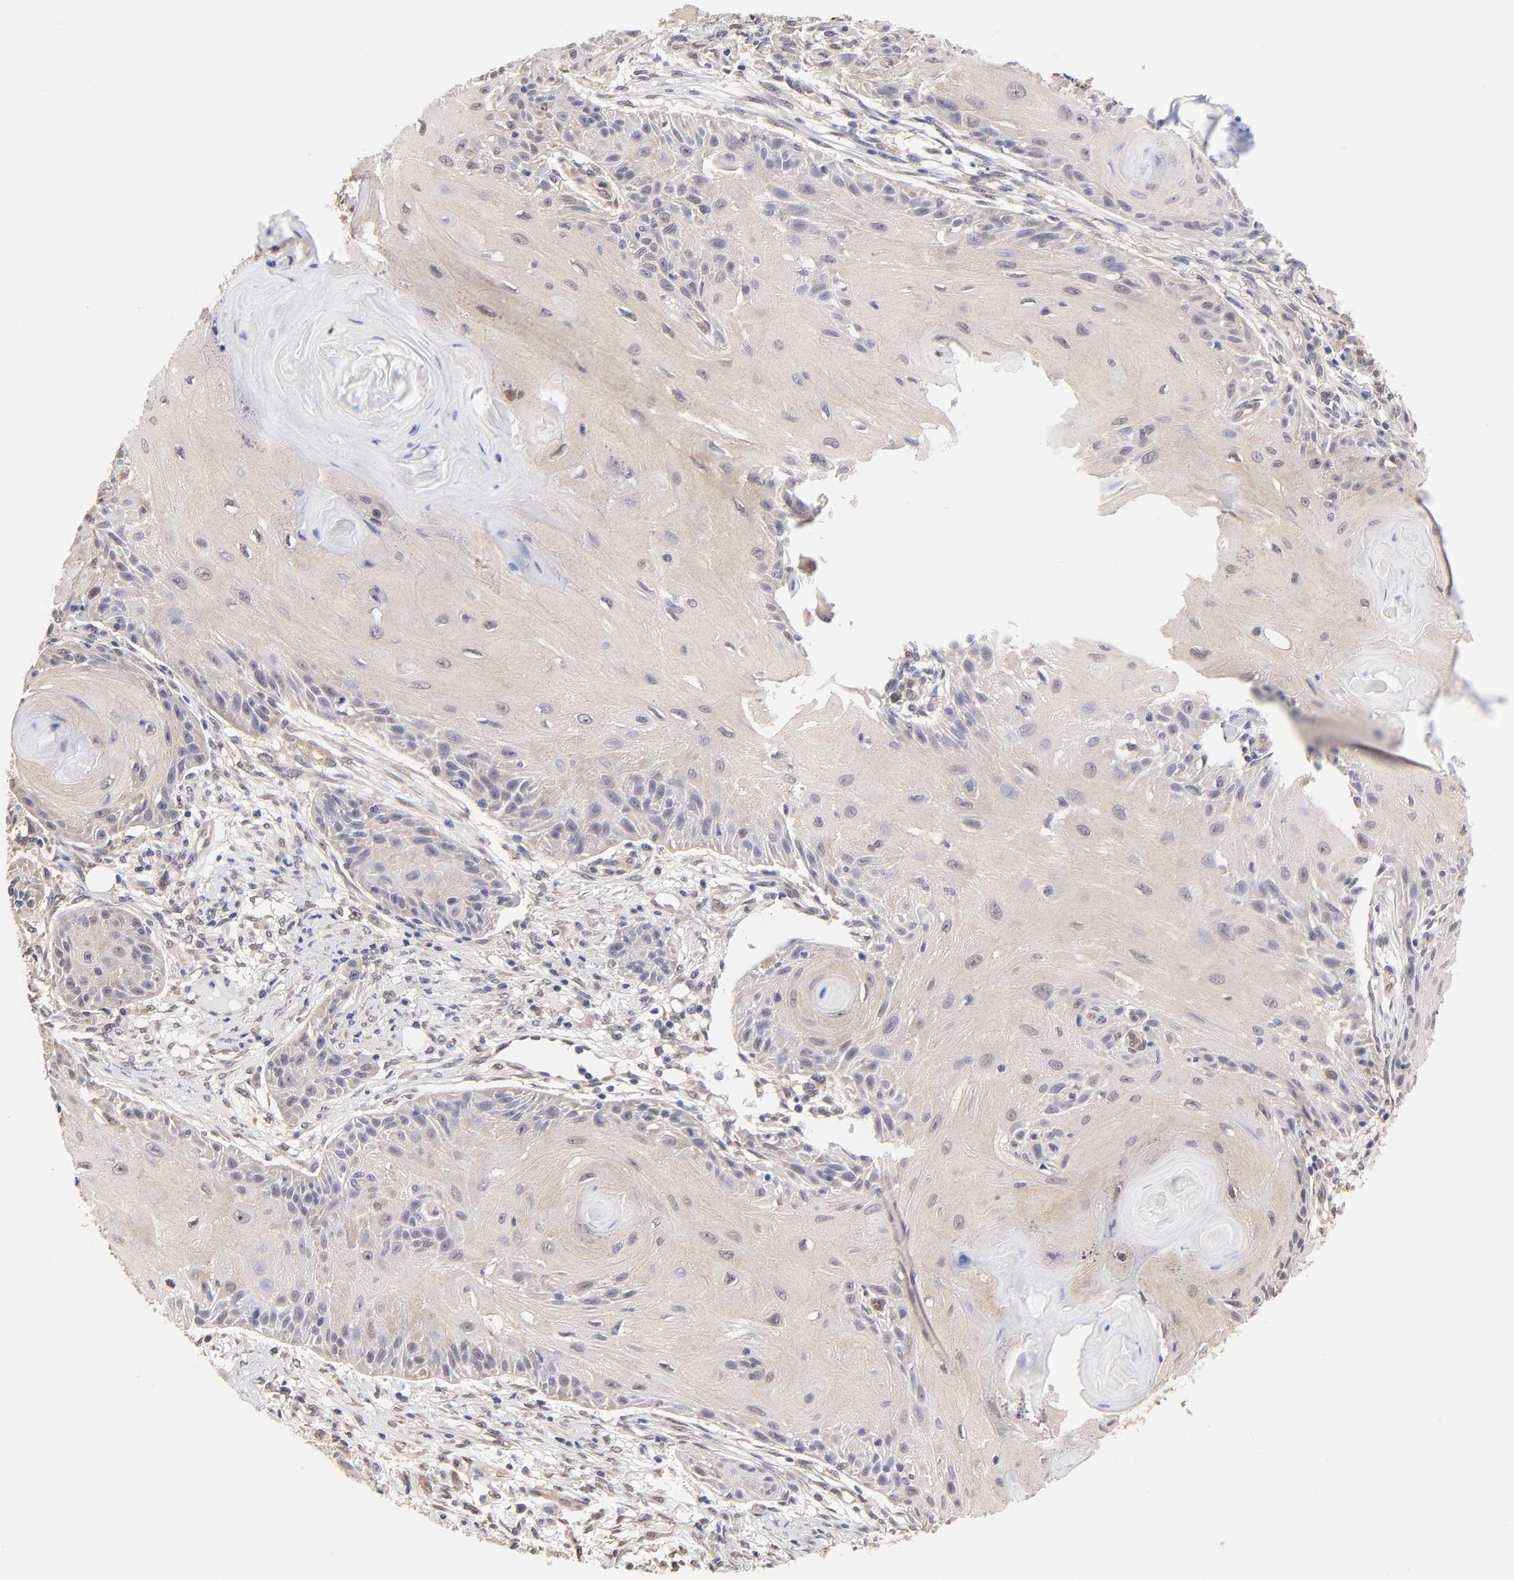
{"staining": {"intensity": "weak", "quantity": ">75%", "location": "cytoplasmic/membranous"}, "tissue": "skin cancer", "cell_type": "Tumor cells", "image_type": "cancer", "snomed": [{"axis": "morphology", "description": "Squamous cell carcinoma, NOS"}, {"axis": "topography", "description": "Skin"}], "caption": "A histopathology image showing weak cytoplasmic/membranous positivity in approximately >75% of tumor cells in skin cancer, as visualized by brown immunohistochemical staining.", "gene": "TXNL1", "patient": {"sex": "female", "age": 88}}